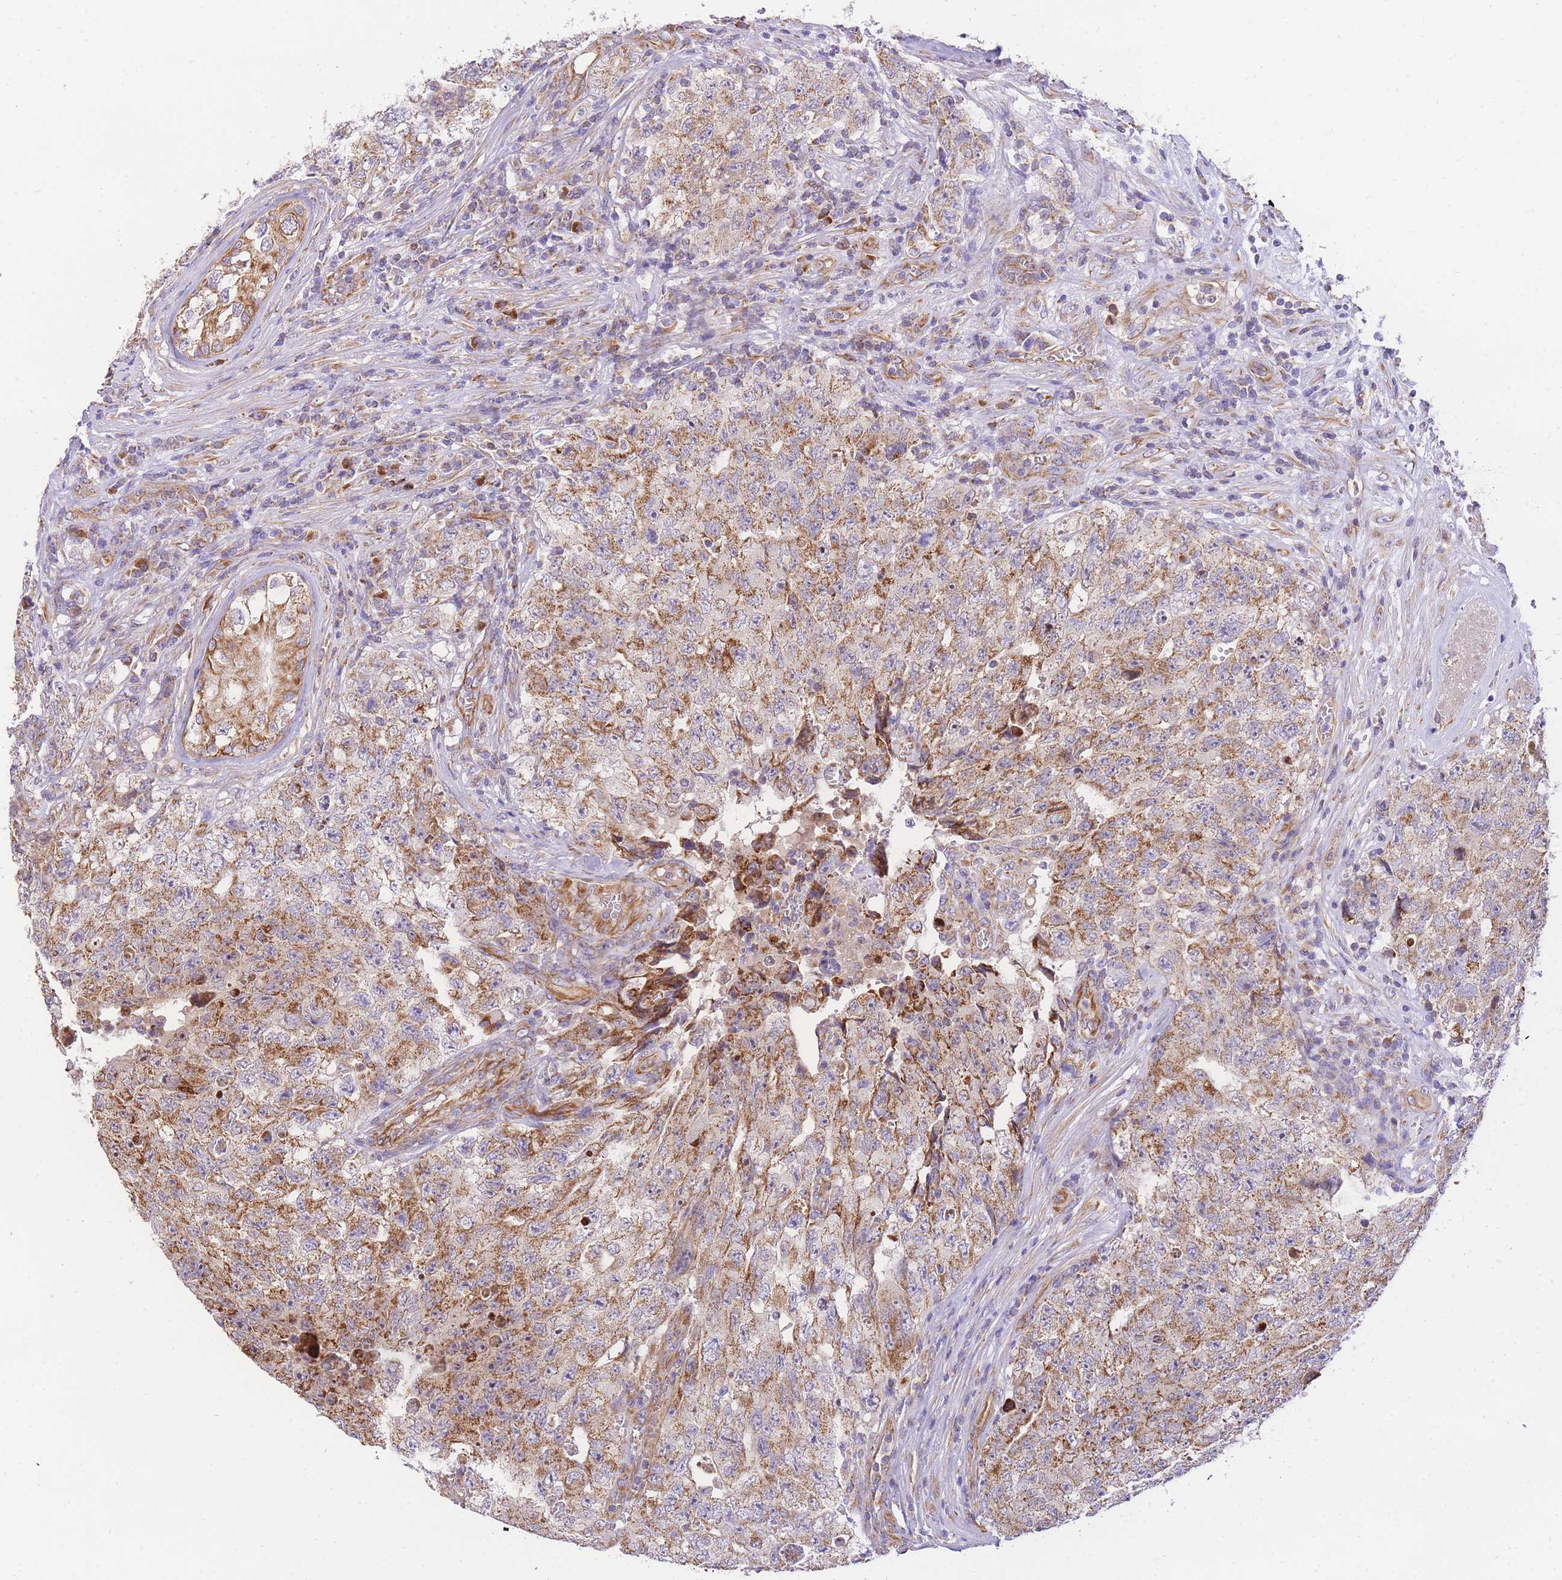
{"staining": {"intensity": "moderate", "quantity": ">75%", "location": "cytoplasmic/membranous"}, "tissue": "testis cancer", "cell_type": "Tumor cells", "image_type": "cancer", "snomed": [{"axis": "morphology", "description": "Carcinoma, Embryonal, NOS"}, {"axis": "topography", "description": "Testis"}], "caption": "Brown immunohistochemical staining in human embryonal carcinoma (testis) demonstrates moderate cytoplasmic/membranous staining in about >75% of tumor cells.", "gene": "MTRES1", "patient": {"sex": "male", "age": 17}}